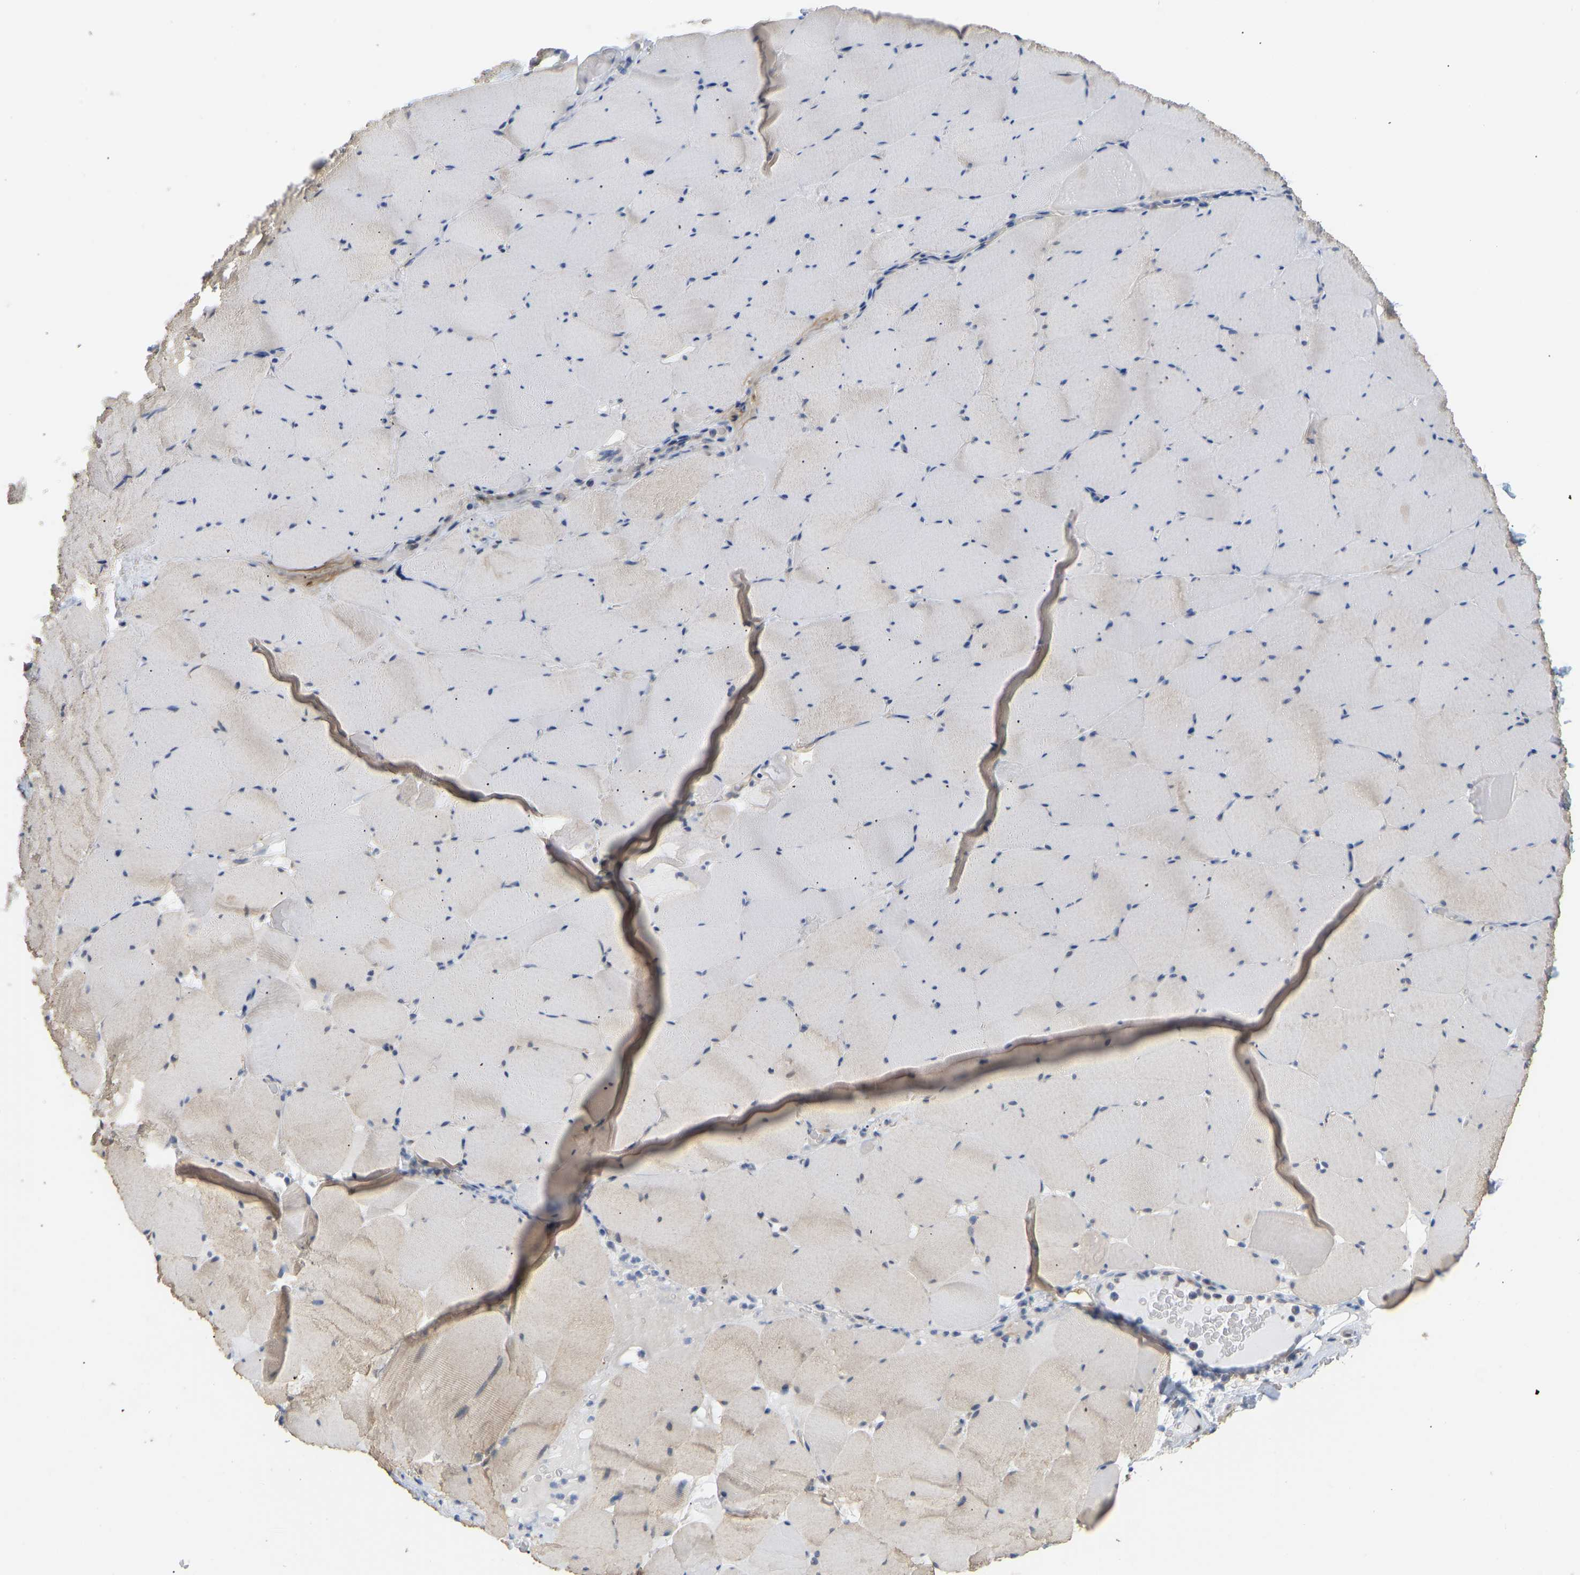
{"staining": {"intensity": "weak", "quantity": "<25%", "location": "cytoplasmic/membranous"}, "tissue": "skeletal muscle", "cell_type": "Myocytes", "image_type": "normal", "snomed": [{"axis": "morphology", "description": "Normal tissue, NOS"}, {"axis": "topography", "description": "Skeletal muscle"}], "caption": "High power microscopy photomicrograph of an immunohistochemistry image of benign skeletal muscle, revealing no significant positivity in myocytes.", "gene": "BEND3", "patient": {"sex": "male", "age": 62}}